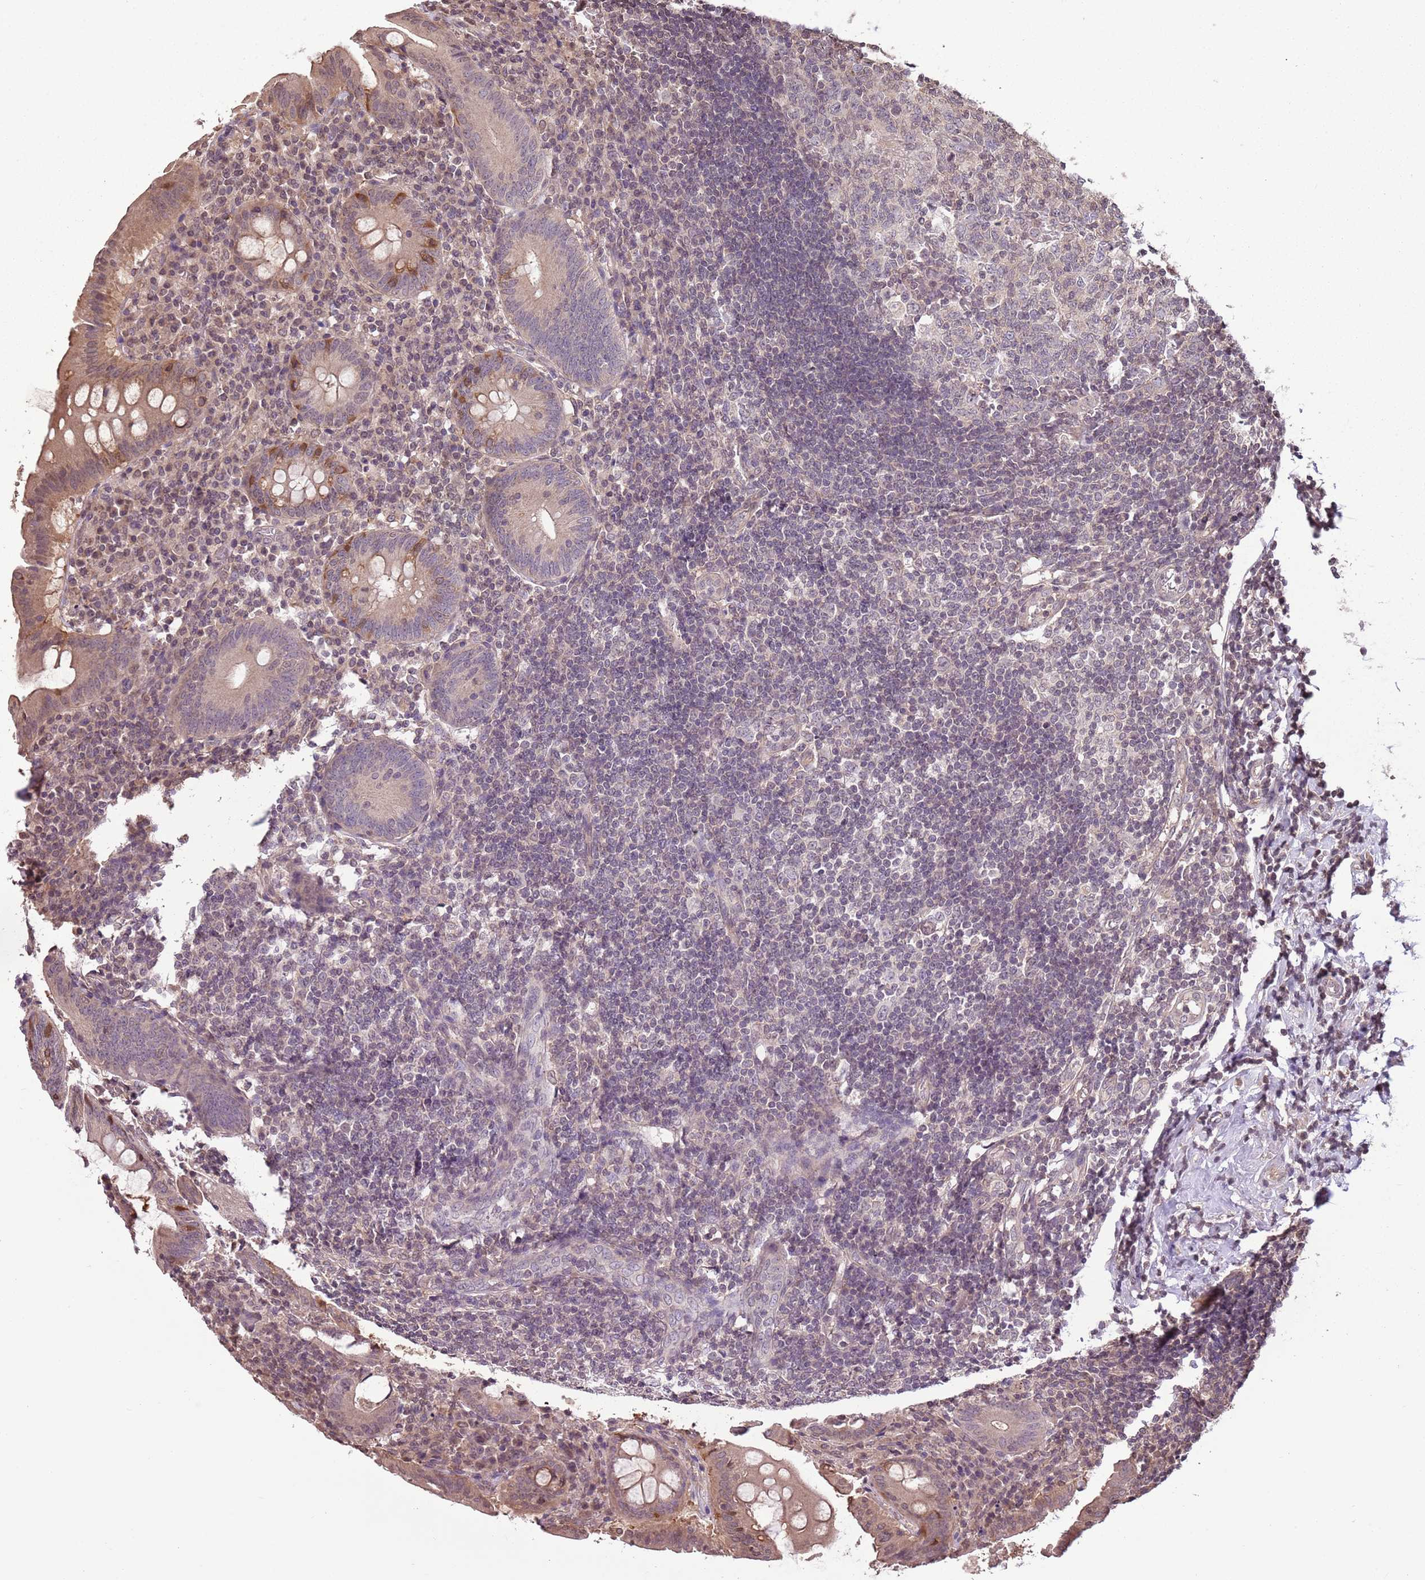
{"staining": {"intensity": "weak", "quantity": "25%-75%", "location": "cytoplasmic/membranous,nuclear"}, "tissue": "appendix", "cell_type": "Glandular cells", "image_type": "normal", "snomed": [{"axis": "morphology", "description": "Normal tissue, NOS"}, {"axis": "topography", "description": "Appendix"}], "caption": "Weak cytoplasmic/membranous,nuclear expression for a protein is appreciated in about 25%-75% of glandular cells of unremarkable appendix using immunohistochemistry.", "gene": "CAPN9", "patient": {"sex": "female", "age": 54}}